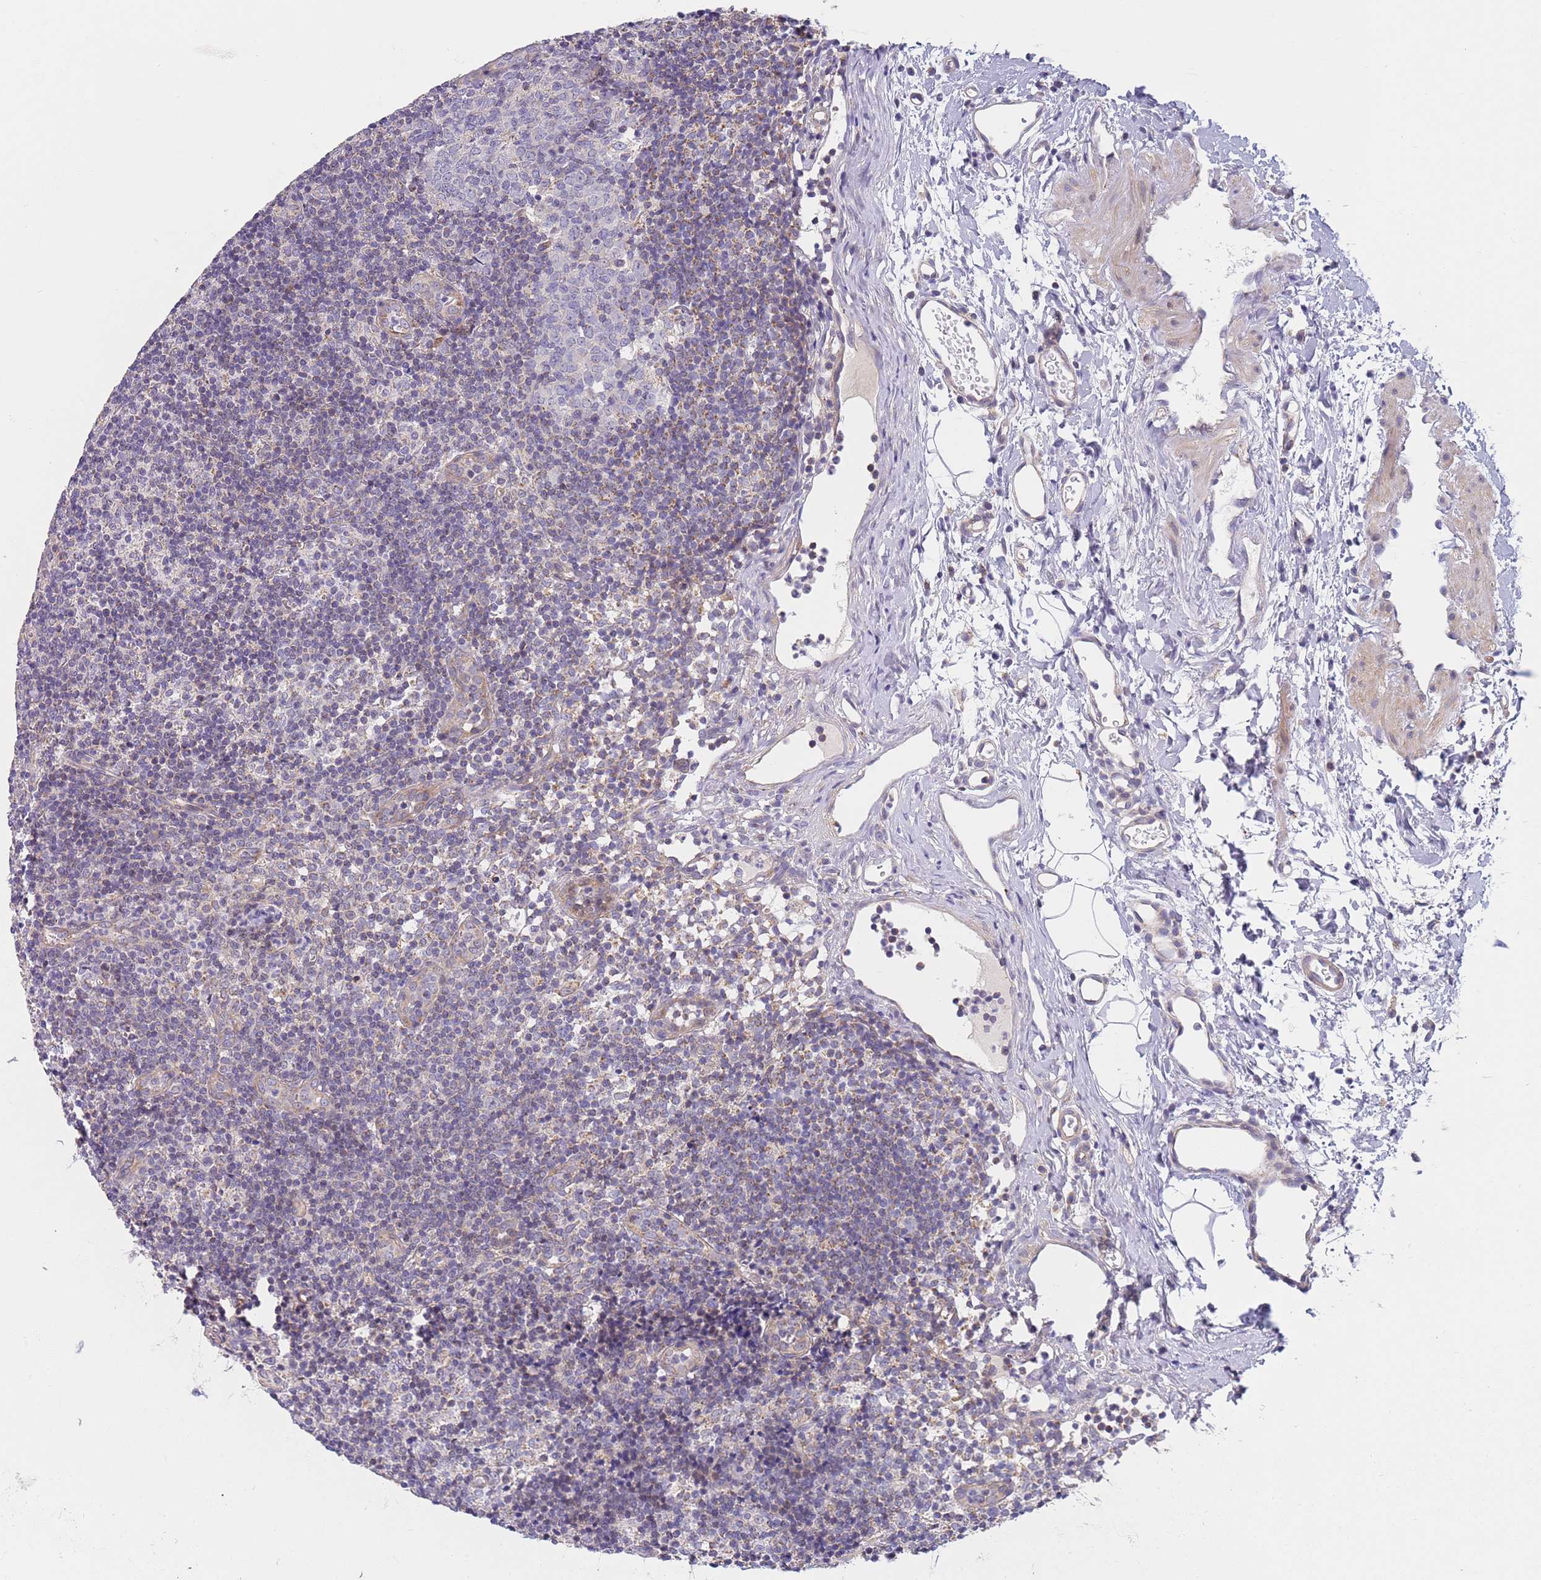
{"staining": {"intensity": "negative", "quantity": "none", "location": "none"}, "tissue": "lymph node", "cell_type": "Germinal center cells", "image_type": "normal", "snomed": [{"axis": "morphology", "description": "Normal tissue, NOS"}, {"axis": "topography", "description": "Lymph node"}], "caption": "Germinal center cells show no significant expression in benign lymph node.", "gene": "PWWP3A", "patient": {"sex": "female", "age": 37}}